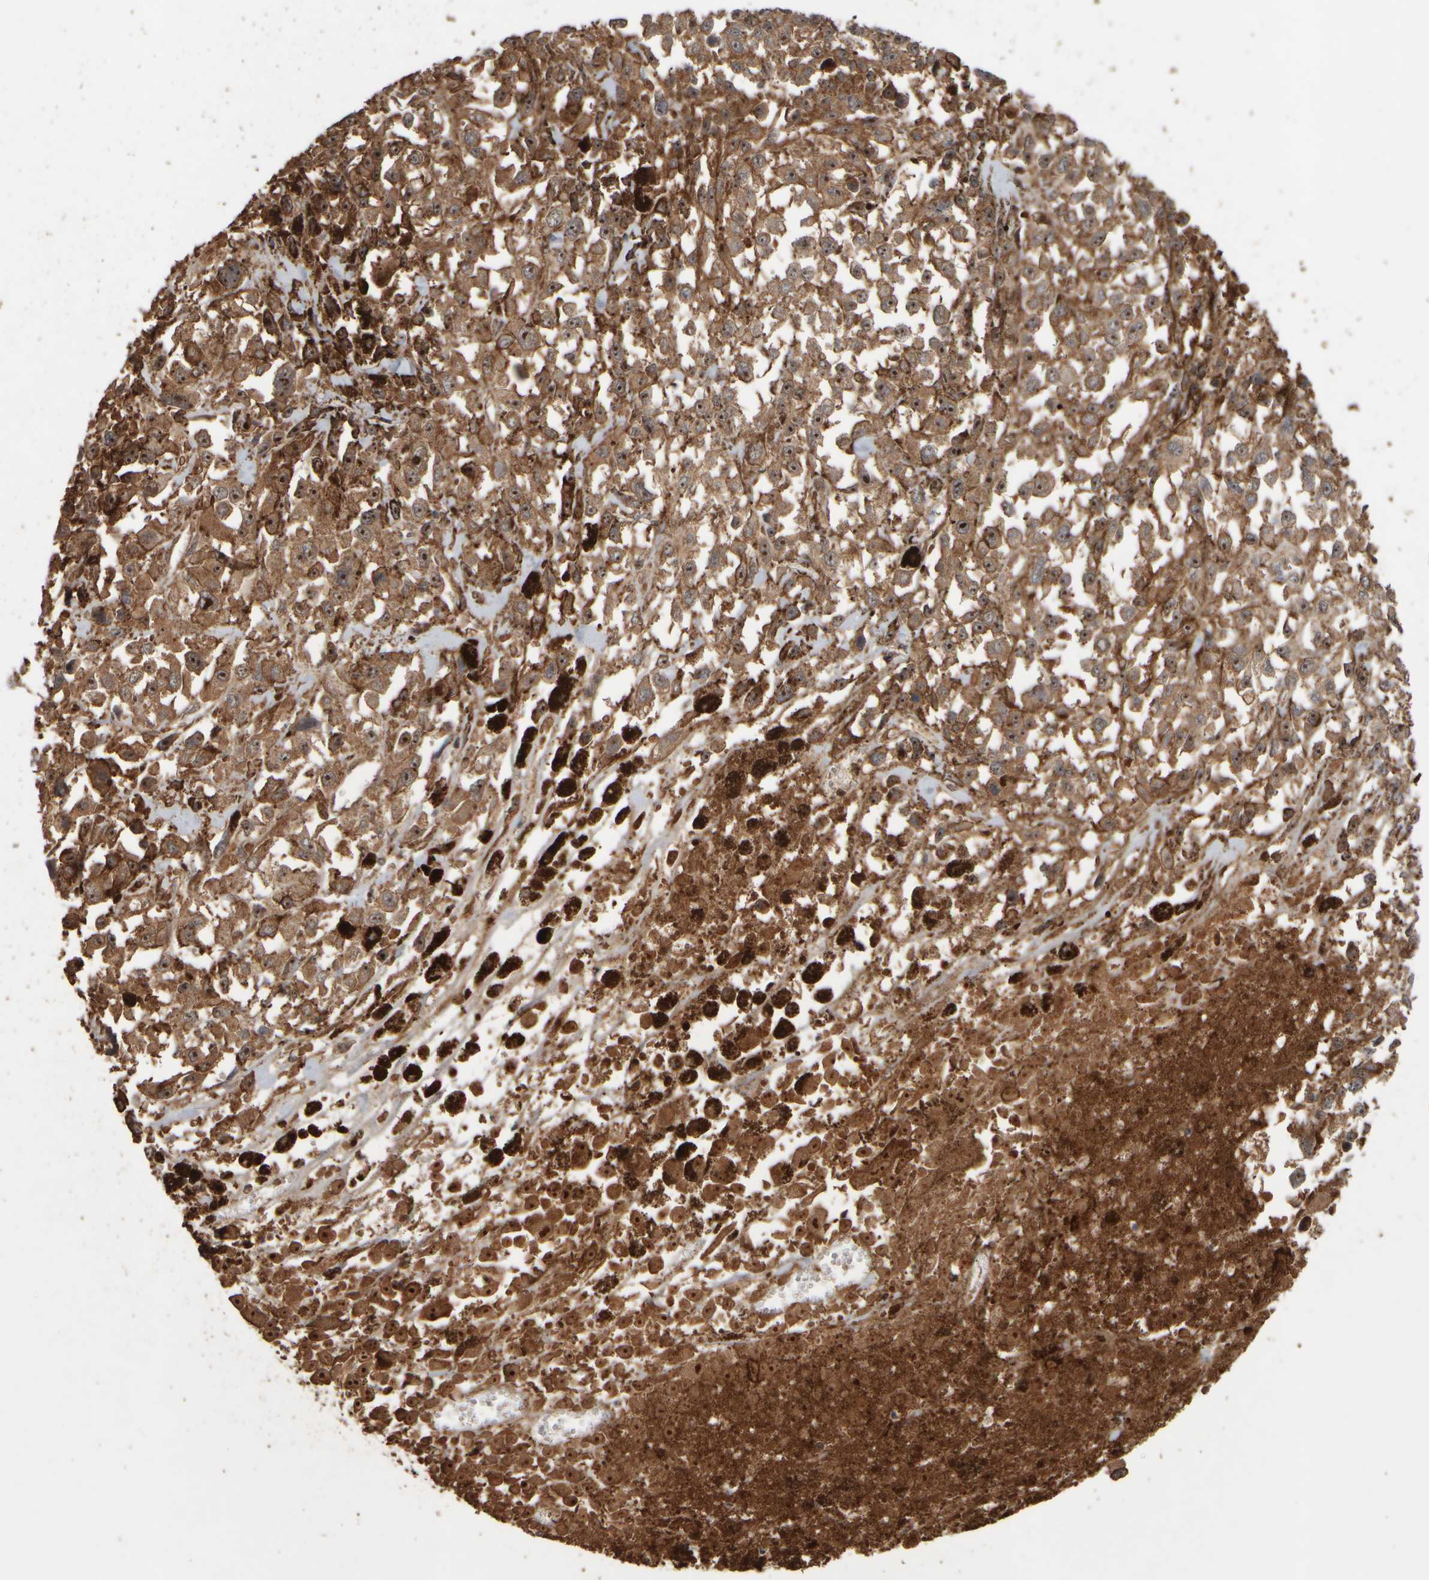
{"staining": {"intensity": "moderate", "quantity": ">75%", "location": "cytoplasmic/membranous,nuclear"}, "tissue": "melanoma", "cell_type": "Tumor cells", "image_type": "cancer", "snomed": [{"axis": "morphology", "description": "Malignant melanoma, Metastatic site"}, {"axis": "topography", "description": "Lymph node"}], "caption": "DAB (3,3'-diaminobenzidine) immunohistochemical staining of human melanoma reveals moderate cytoplasmic/membranous and nuclear protein positivity in approximately >75% of tumor cells. The staining was performed using DAB, with brown indicating positive protein expression. Nuclei are stained blue with hematoxylin.", "gene": "SPHK1", "patient": {"sex": "male", "age": 59}}